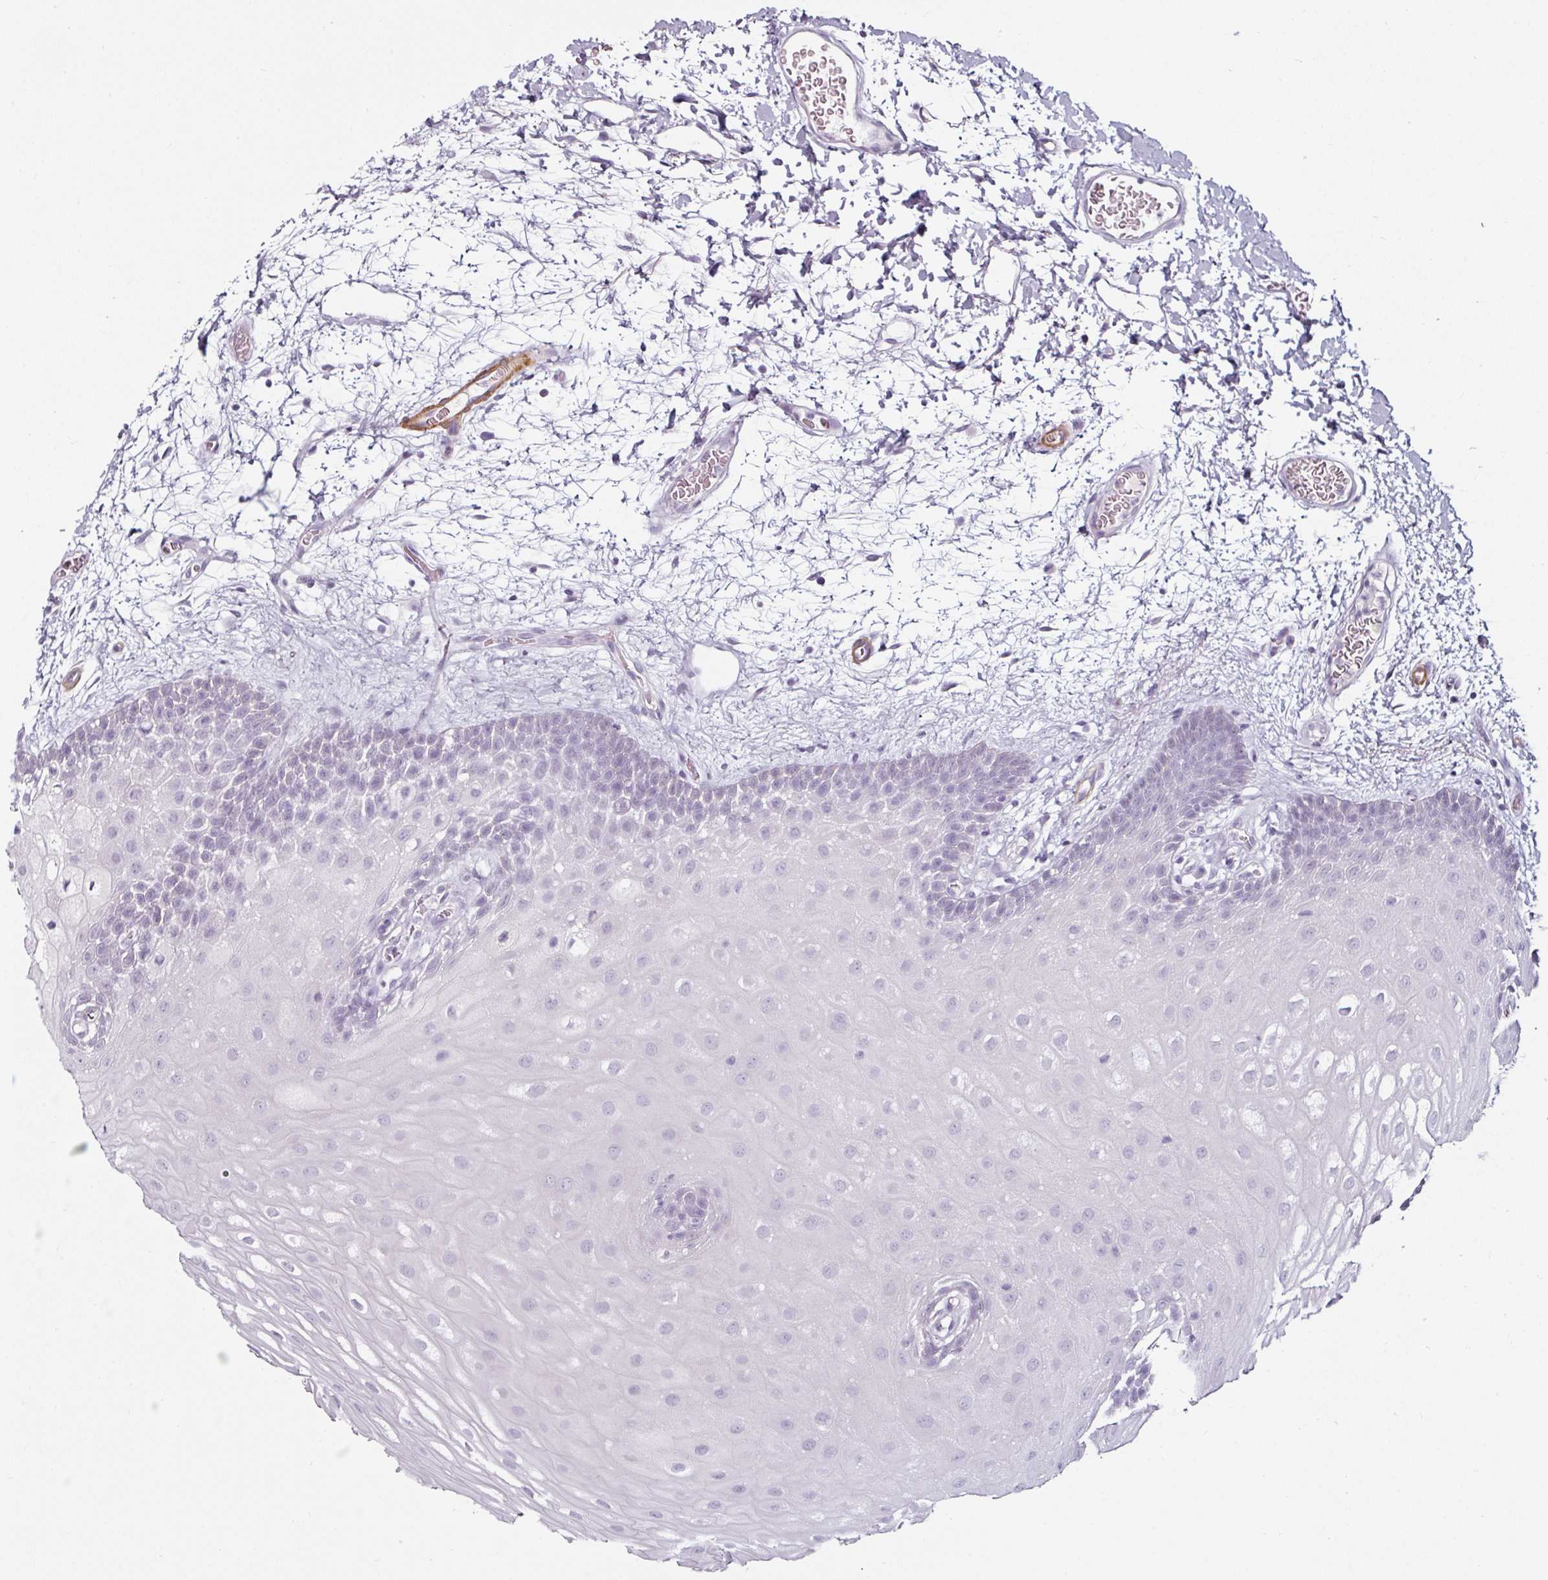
{"staining": {"intensity": "negative", "quantity": "none", "location": "none"}, "tissue": "oral mucosa", "cell_type": "Squamous epithelial cells", "image_type": "normal", "snomed": [{"axis": "morphology", "description": "Normal tissue, NOS"}, {"axis": "morphology", "description": "Squamous cell carcinoma, NOS"}, {"axis": "topography", "description": "Oral tissue"}, {"axis": "topography", "description": "Tounge, NOS"}, {"axis": "topography", "description": "Head-Neck"}], "caption": "The image demonstrates no significant staining in squamous epithelial cells of oral mucosa. (Immunohistochemistry, brightfield microscopy, high magnification).", "gene": "CAP2", "patient": {"sex": "male", "age": 76}}